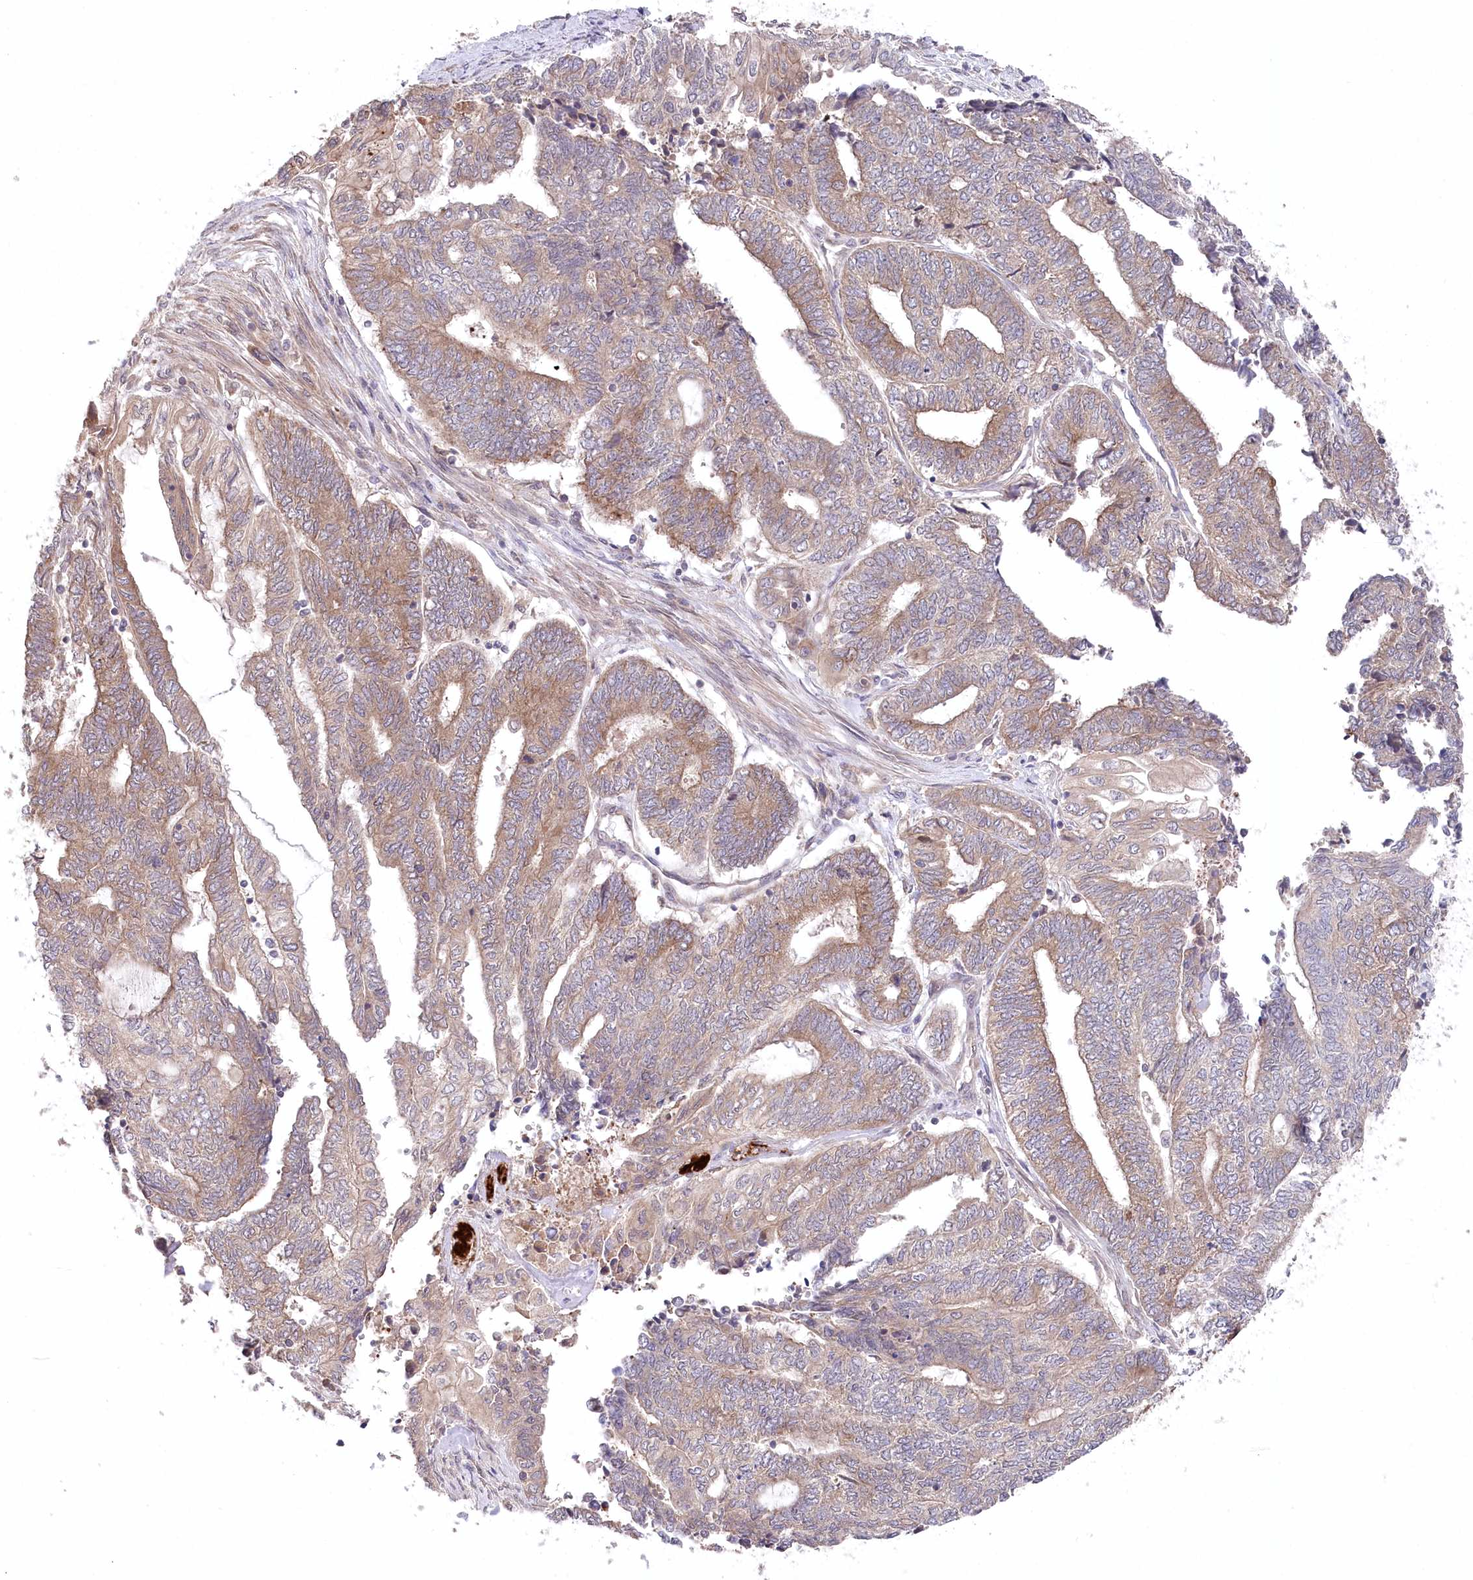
{"staining": {"intensity": "weak", "quantity": "25%-75%", "location": "cytoplasmic/membranous"}, "tissue": "endometrial cancer", "cell_type": "Tumor cells", "image_type": "cancer", "snomed": [{"axis": "morphology", "description": "Adenocarcinoma, NOS"}, {"axis": "topography", "description": "Uterus"}, {"axis": "topography", "description": "Endometrium"}], "caption": "DAB (3,3'-diaminobenzidine) immunohistochemical staining of human endometrial cancer (adenocarcinoma) reveals weak cytoplasmic/membranous protein staining in approximately 25%-75% of tumor cells.", "gene": "PPP1R21", "patient": {"sex": "female", "age": 70}}